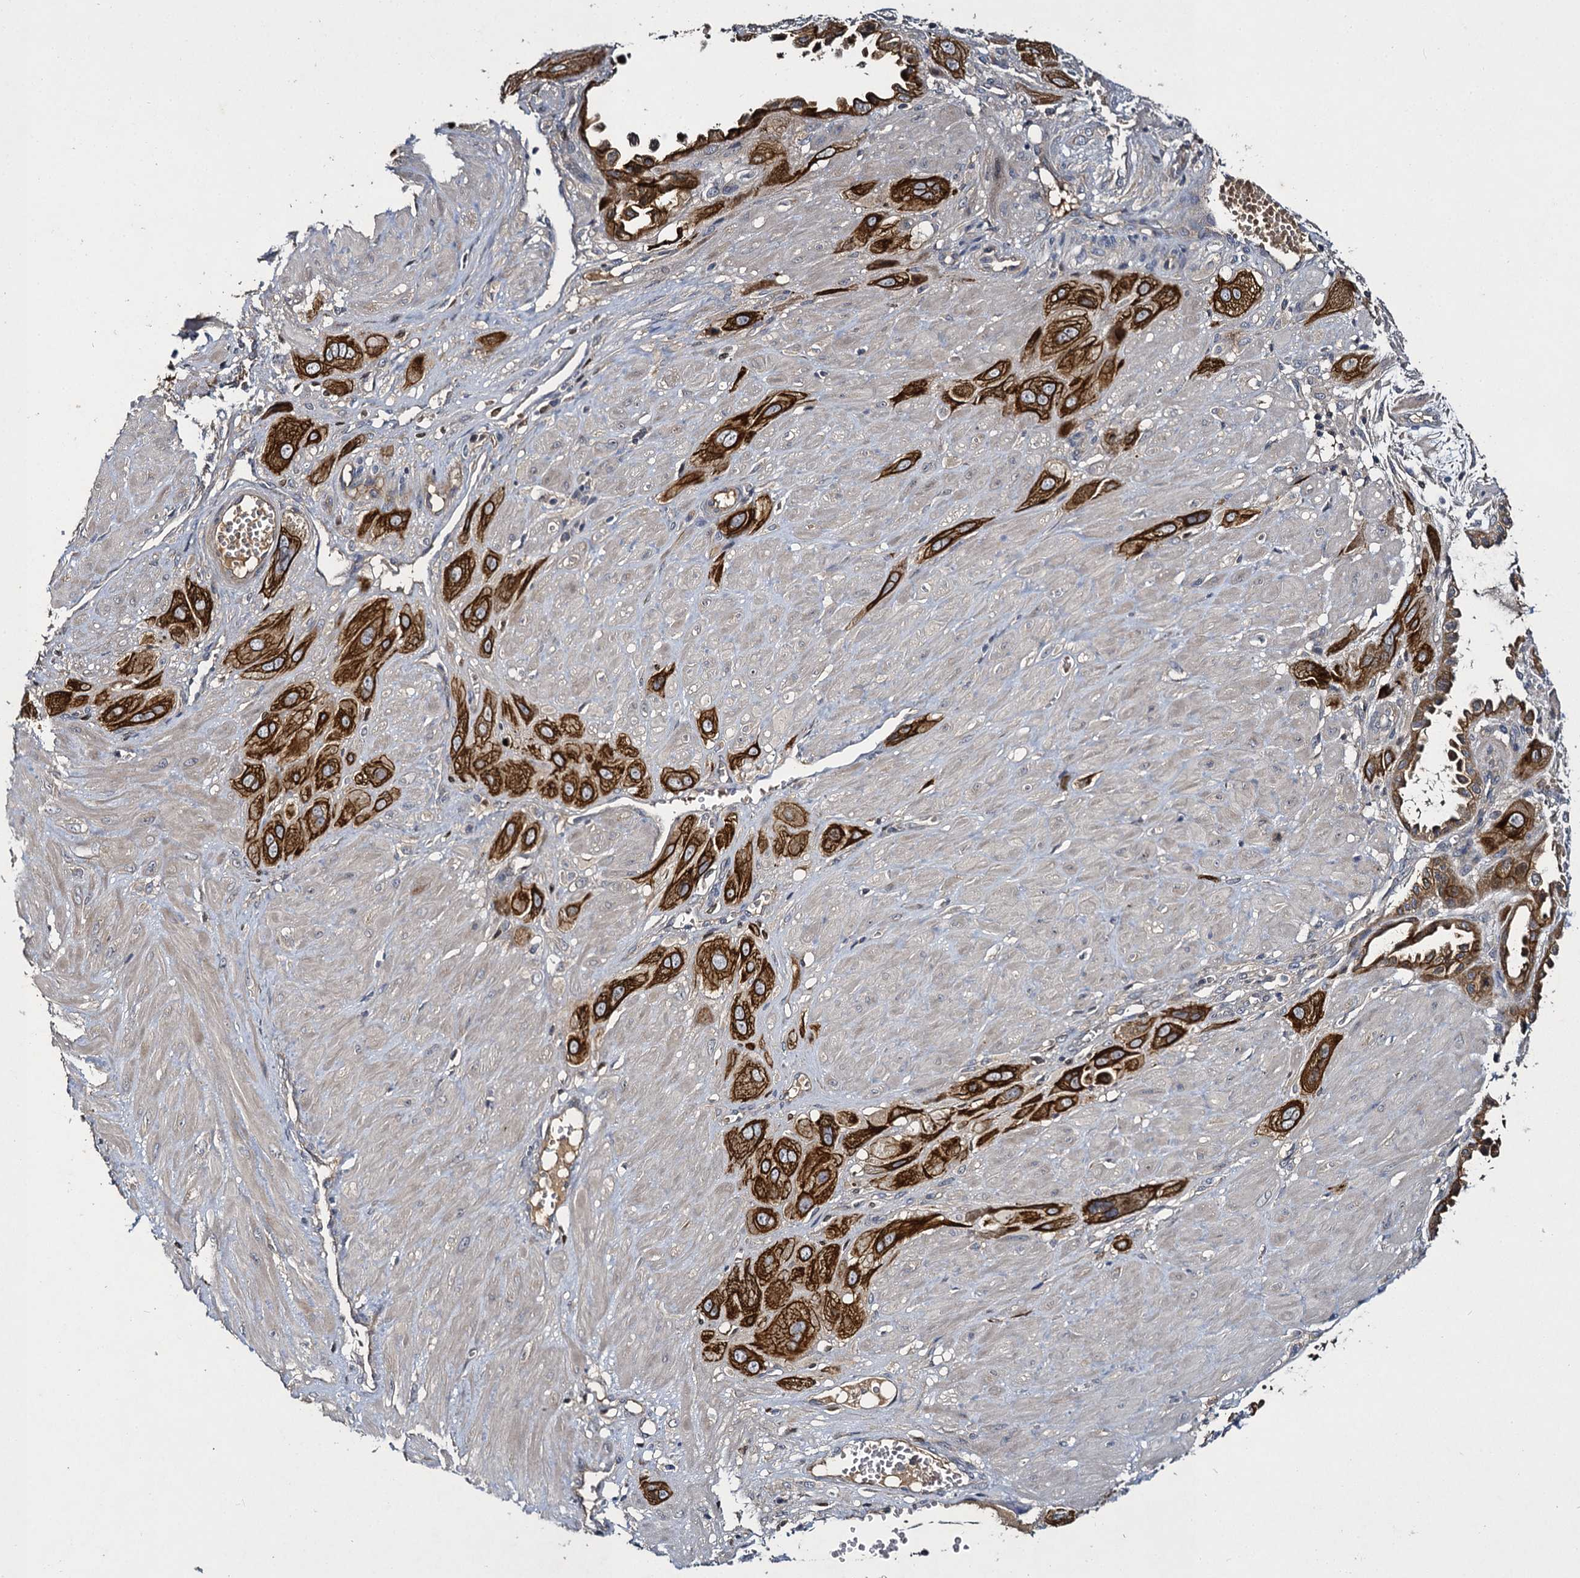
{"staining": {"intensity": "strong", "quantity": ">75%", "location": "cytoplasmic/membranous"}, "tissue": "cervical cancer", "cell_type": "Tumor cells", "image_type": "cancer", "snomed": [{"axis": "morphology", "description": "Squamous cell carcinoma, NOS"}, {"axis": "topography", "description": "Cervix"}], "caption": "About >75% of tumor cells in cervical cancer exhibit strong cytoplasmic/membranous protein expression as visualized by brown immunohistochemical staining.", "gene": "SLC11A2", "patient": {"sex": "female", "age": 34}}